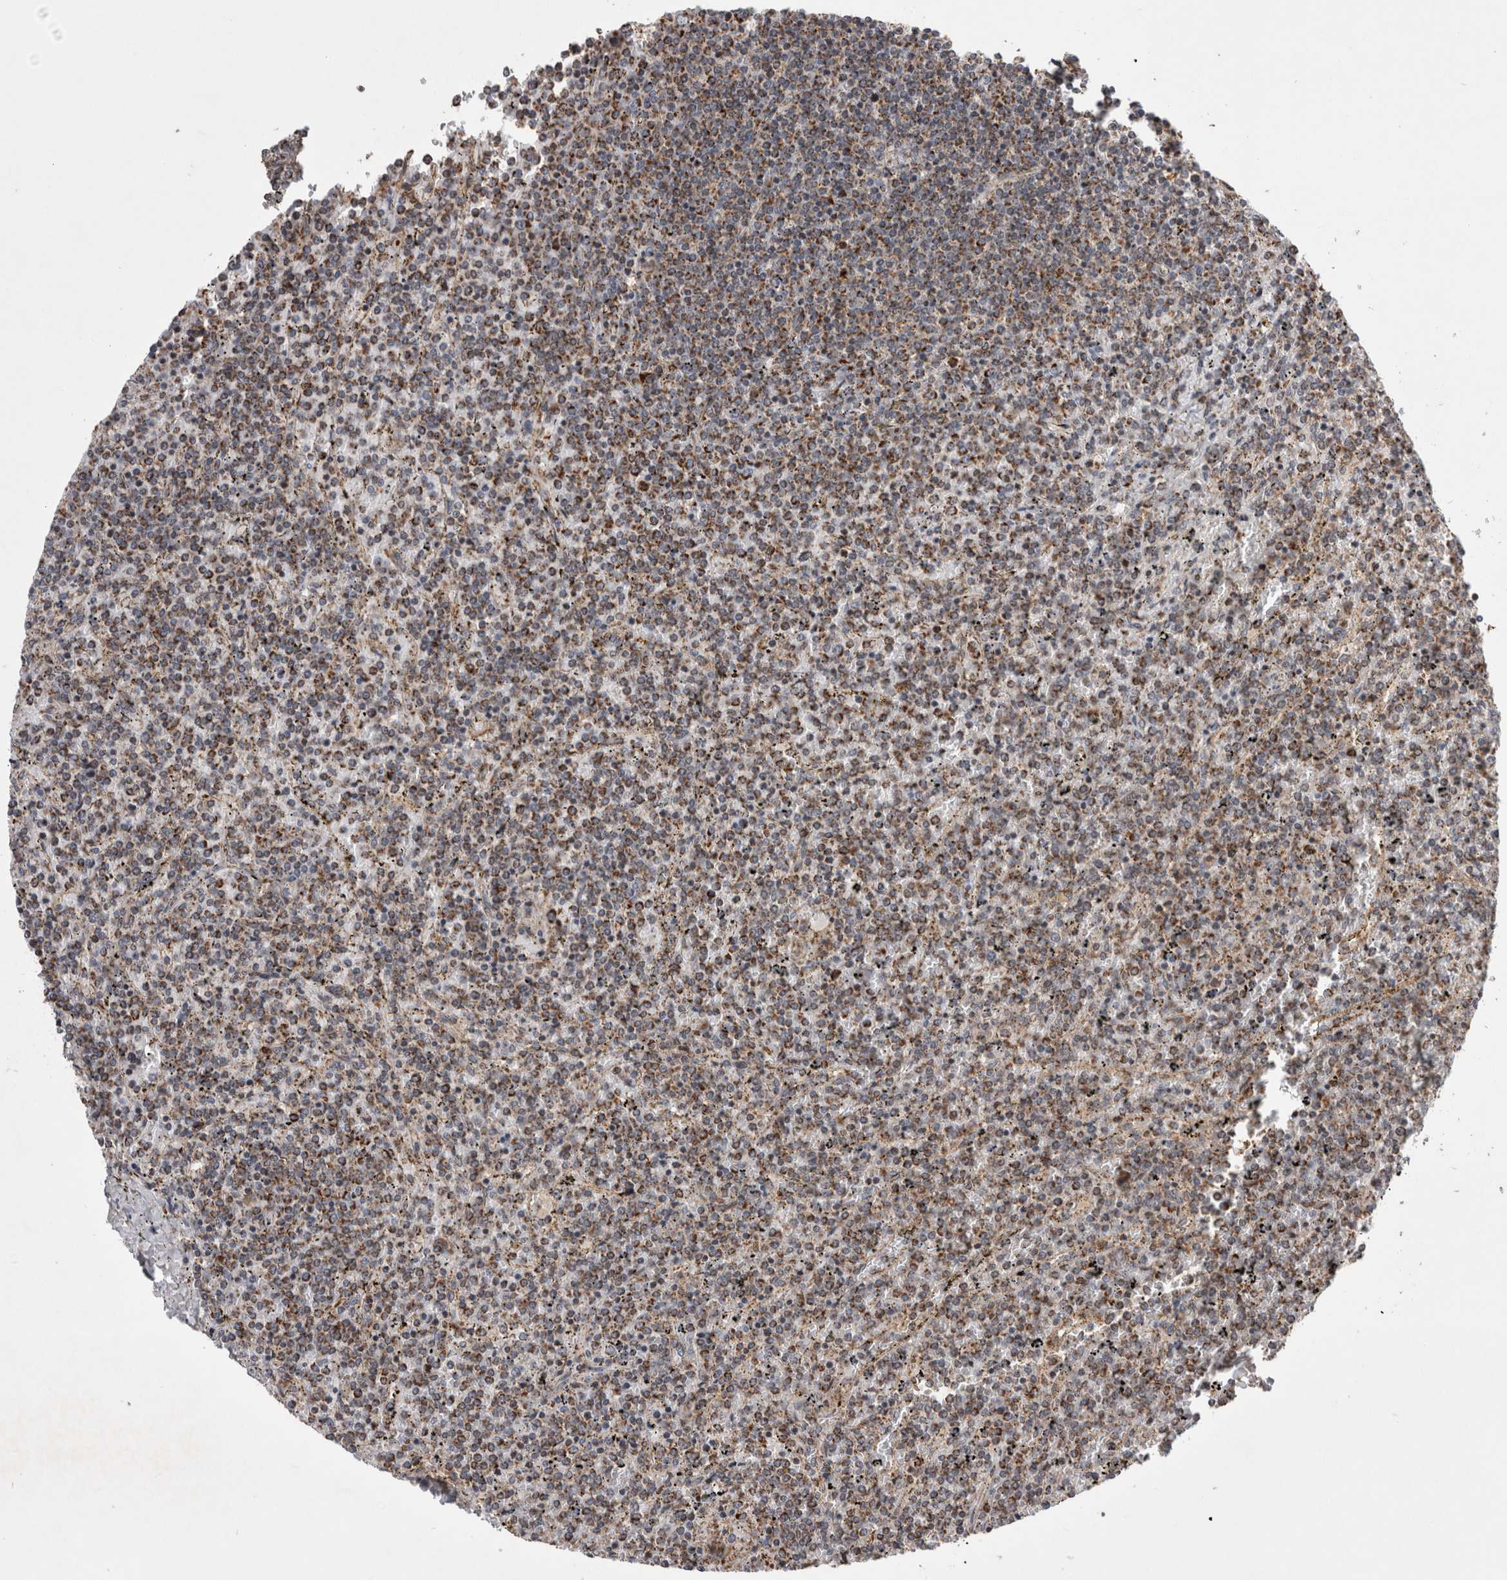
{"staining": {"intensity": "moderate", "quantity": ">75%", "location": "cytoplasmic/membranous"}, "tissue": "lymphoma", "cell_type": "Tumor cells", "image_type": "cancer", "snomed": [{"axis": "morphology", "description": "Malignant lymphoma, non-Hodgkin's type, Low grade"}, {"axis": "topography", "description": "Spleen"}], "caption": "An immunohistochemistry (IHC) histopathology image of neoplastic tissue is shown. Protein staining in brown labels moderate cytoplasmic/membranous positivity in low-grade malignant lymphoma, non-Hodgkin's type within tumor cells. (DAB IHC with brightfield microscopy, high magnification).", "gene": "MRPL37", "patient": {"sex": "female", "age": 19}}